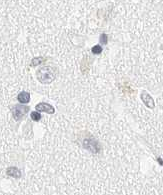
{"staining": {"intensity": "negative", "quantity": "none", "location": "none"}, "tissue": "caudate", "cell_type": "Glial cells", "image_type": "normal", "snomed": [{"axis": "morphology", "description": "Normal tissue, NOS"}, {"axis": "topography", "description": "Lateral ventricle wall"}], "caption": "The immunohistochemistry (IHC) image has no significant expression in glial cells of caudate. Nuclei are stained in blue.", "gene": "CD22", "patient": {"sex": "male", "age": 45}}